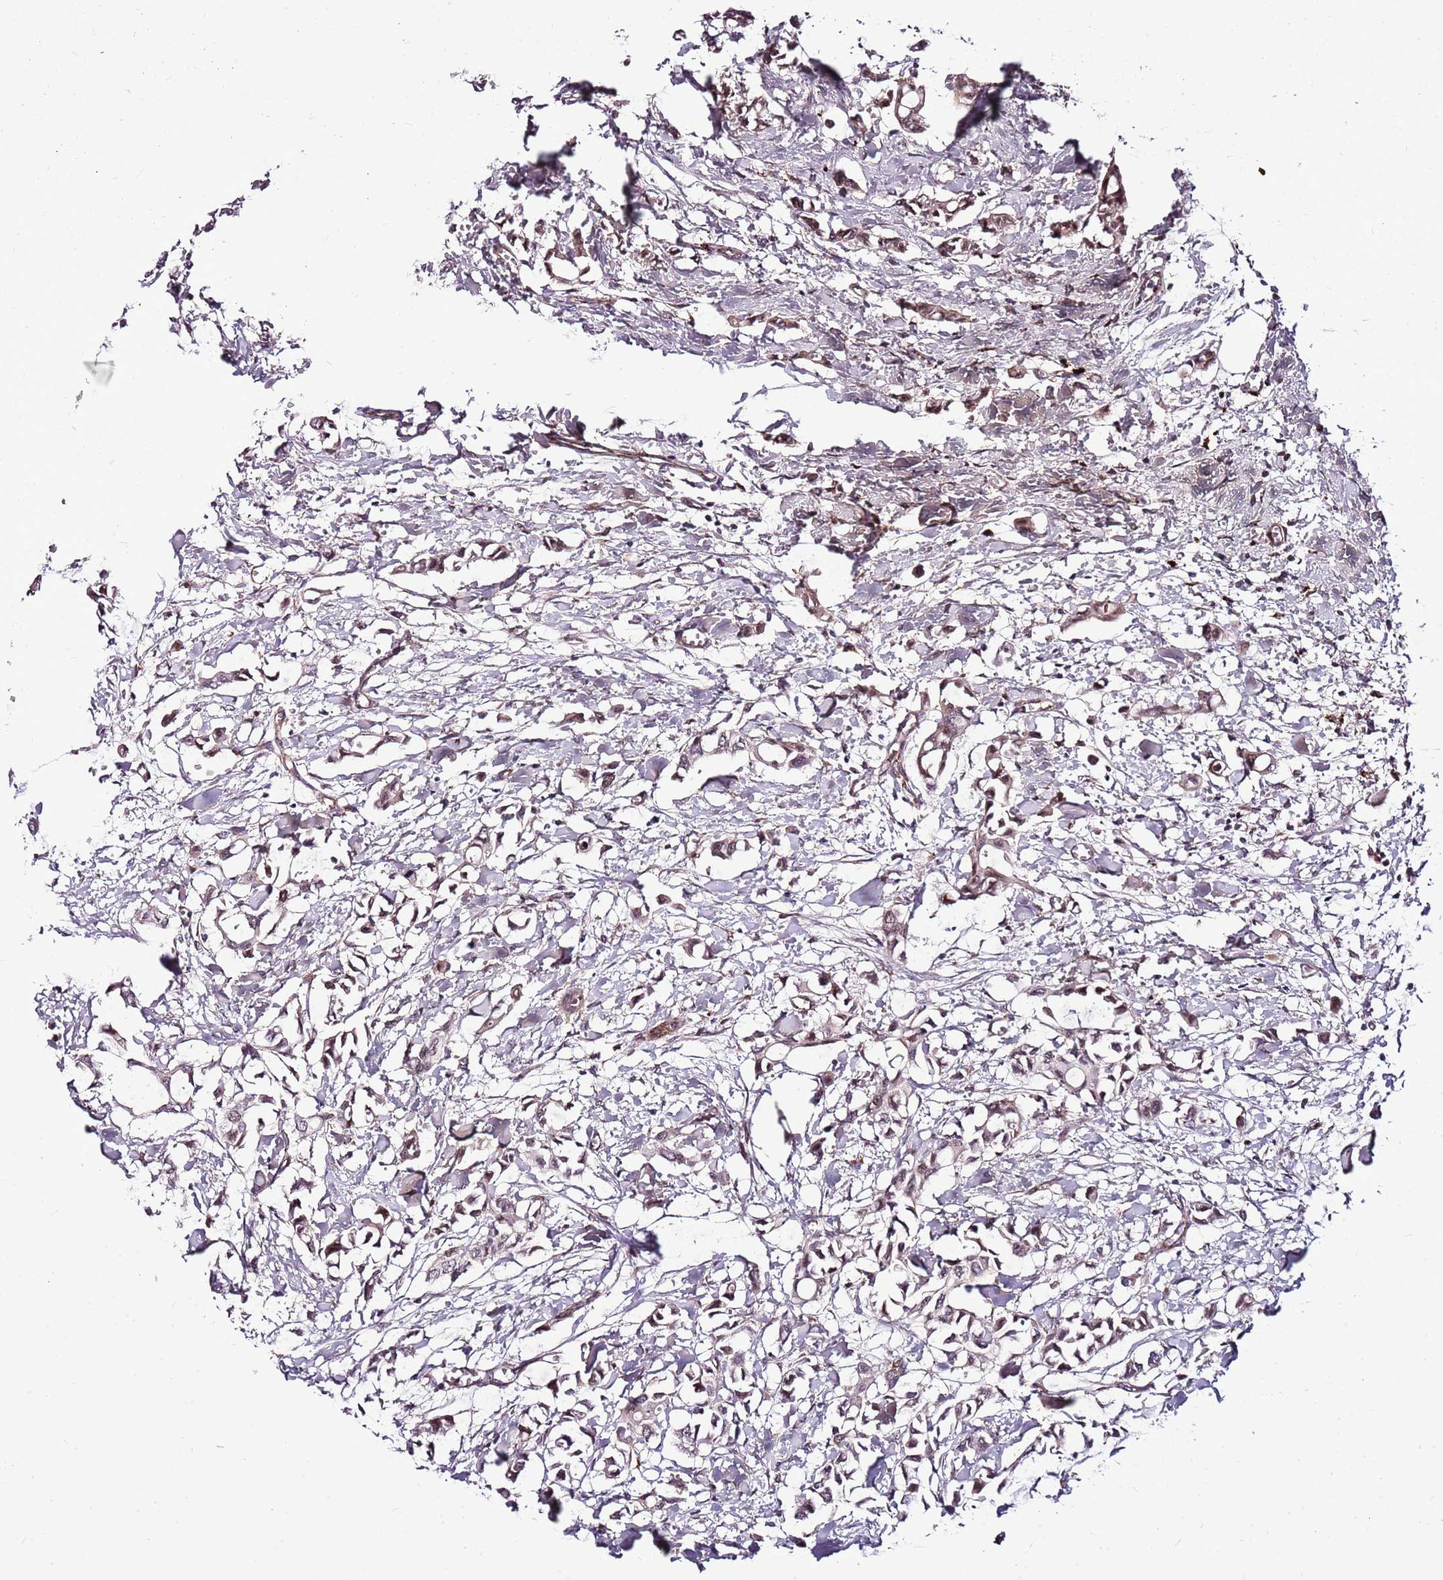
{"staining": {"intensity": "weak", "quantity": "25%-75%", "location": "cytoplasmic/membranous"}, "tissue": "breast cancer", "cell_type": "Tumor cells", "image_type": "cancer", "snomed": [{"axis": "morphology", "description": "Duct carcinoma"}, {"axis": "topography", "description": "Breast"}], "caption": "IHC image of infiltrating ductal carcinoma (breast) stained for a protein (brown), which demonstrates low levels of weak cytoplasmic/membranous expression in approximately 25%-75% of tumor cells.", "gene": "POLE3", "patient": {"sex": "female", "age": 41}}